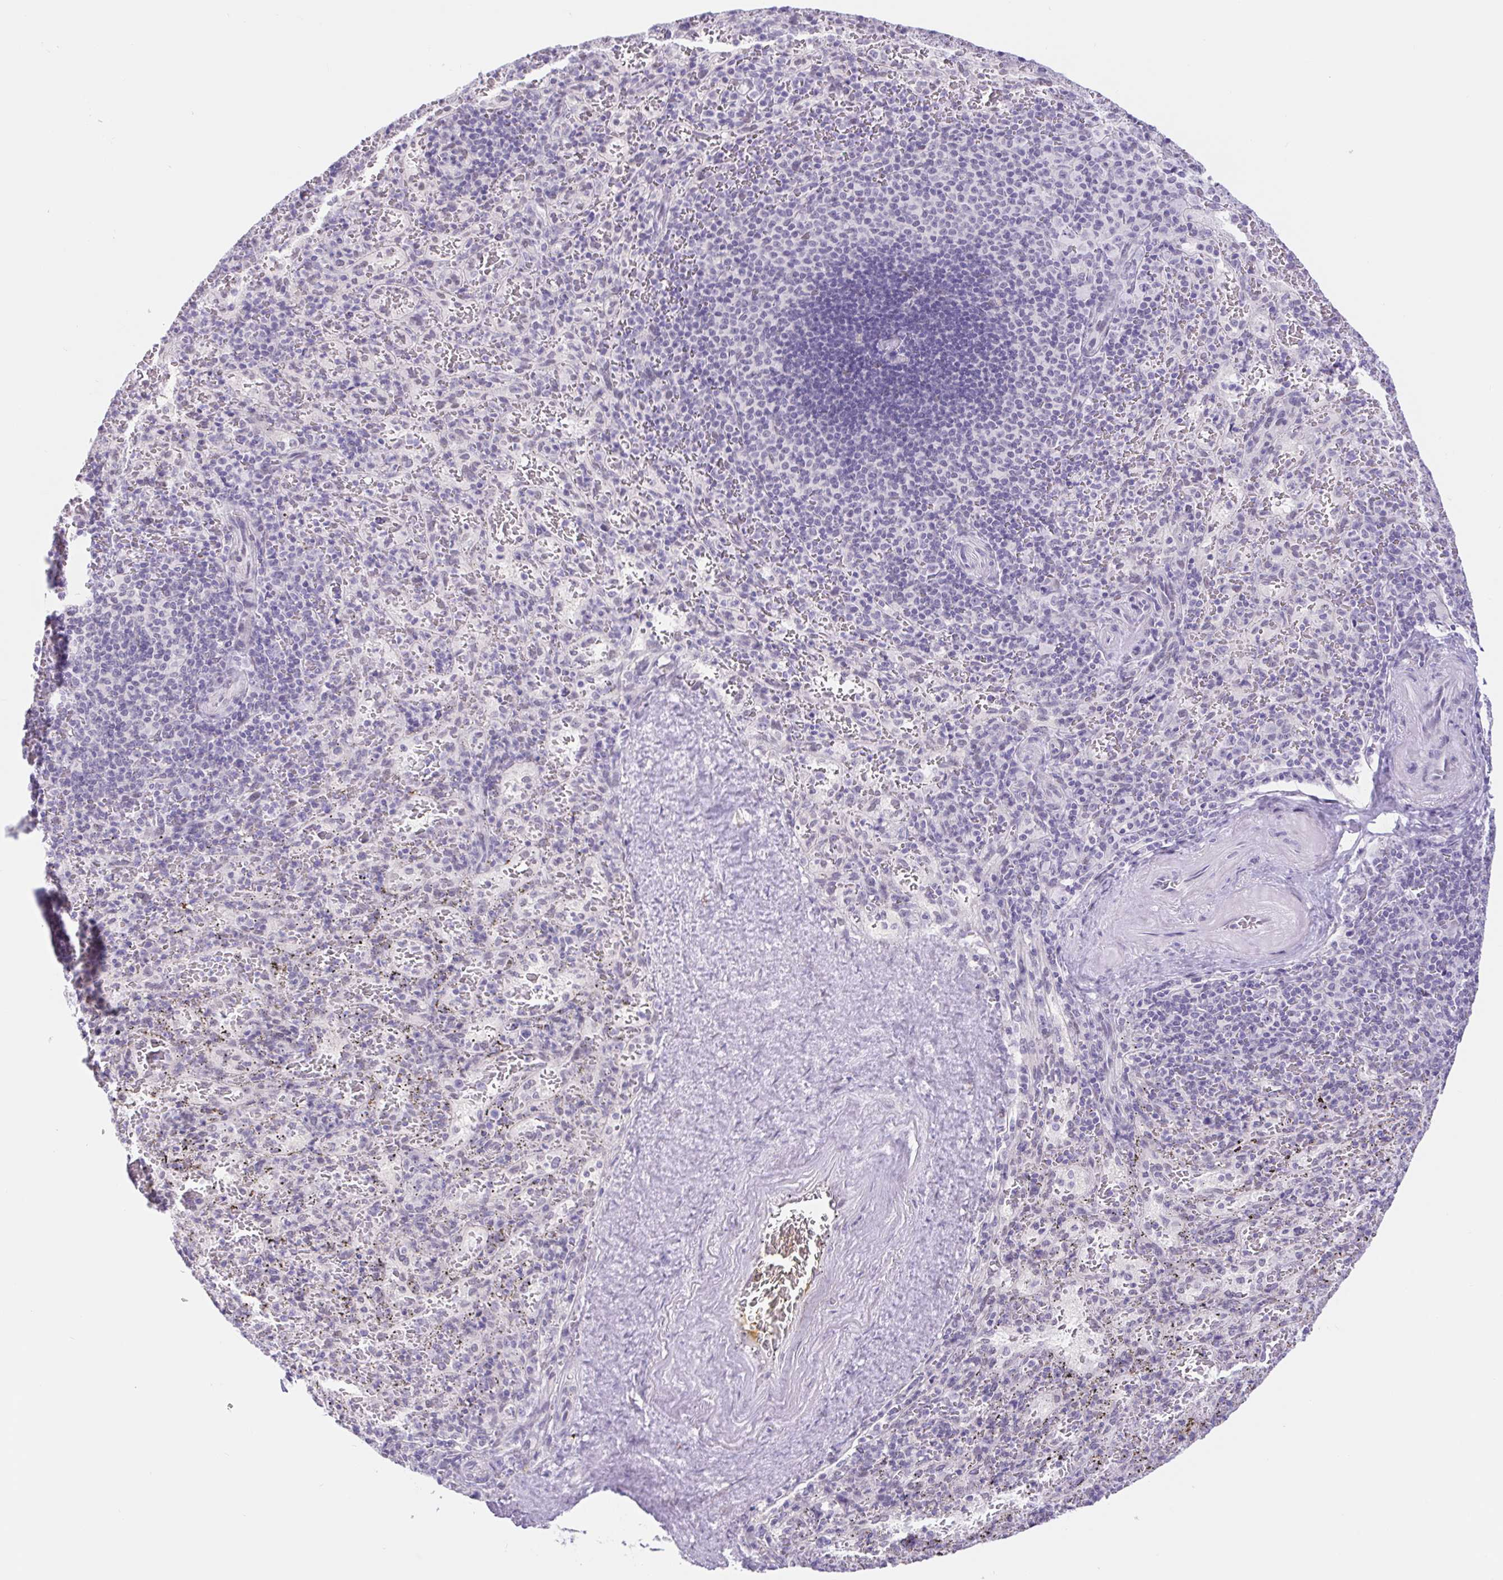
{"staining": {"intensity": "negative", "quantity": "none", "location": "none"}, "tissue": "spleen", "cell_type": "Cells in red pulp", "image_type": "normal", "snomed": [{"axis": "morphology", "description": "Normal tissue, NOS"}, {"axis": "topography", "description": "Spleen"}], "caption": "The immunohistochemistry histopathology image has no significant staining in cells in red pulp of spleen. (Brightfield microscopy of DAB (3,3'-diaminobenzidine) IHC at high magnification).", "gene": "CAND1", "patient": {"sex": "male", "age": 57}}